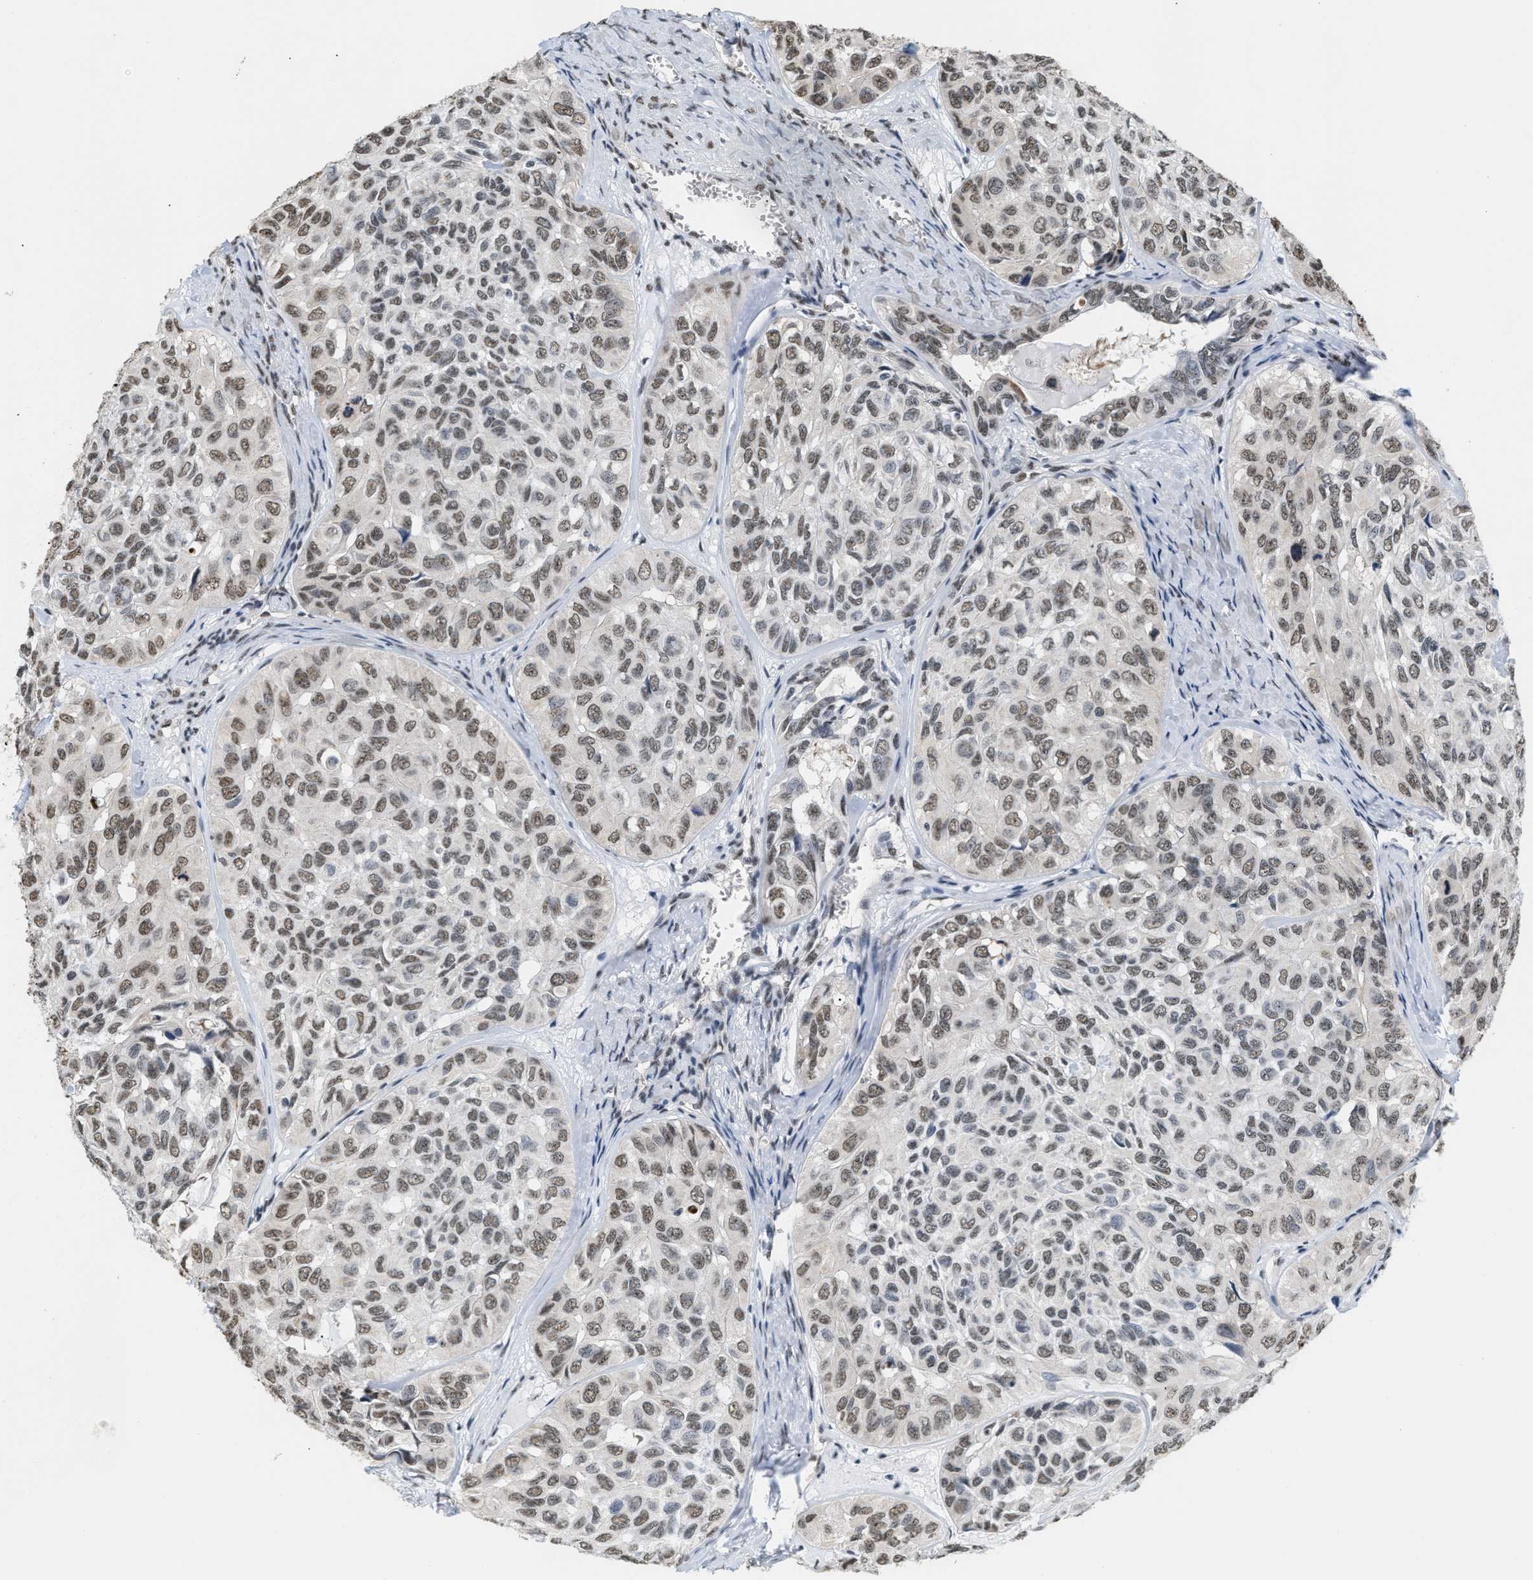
{"staining": {"intensity": "weak", "quantity": ">75%", "location": "nuclear"}, "tissue": "head and neck cancer", "cell_type": "Tumor cells", "image_type": "cancer", "snomed": [{"axis": "morphology", "description": "Adenocarcinoma, NOS"}, {"axis": "topography", "description": "Salivary gland, NOS"}, {"axis": "topography", "description": "Head-Neck"}], "caption": "Adenocarcinoma (head and neck) stained with DAB IHC displays low levels of weak nuclear staining in approximately >75% of tumor cells.", "gene": "RAF1", "patient": {"sex": "female", "age": 76}}